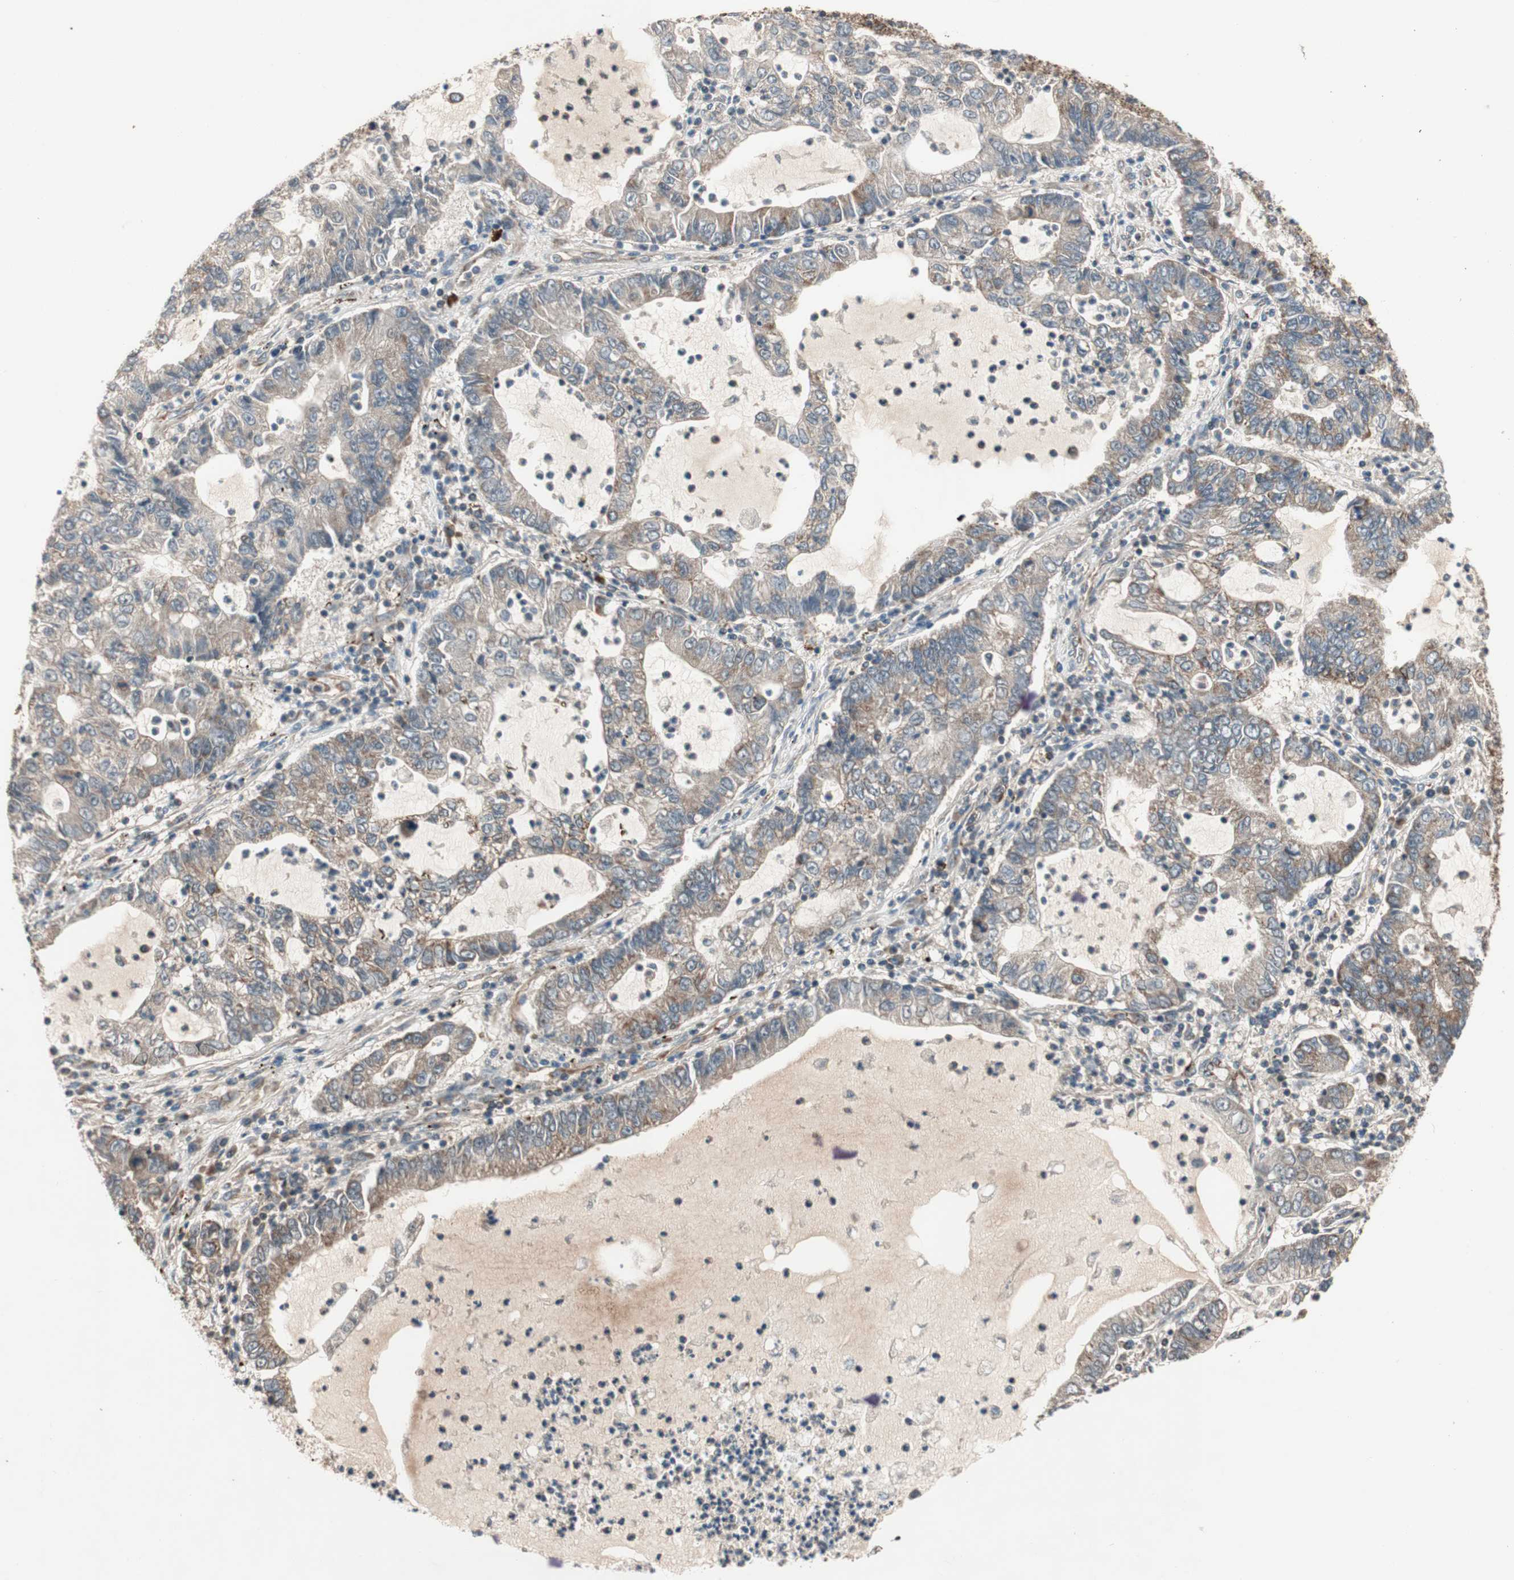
{"staining": {"intensity": "strong", "quantity": ">75%", "location": "cytoplasmic/membranous"}, "tissue": "lung cancer", "cell_type": "Tumor cells", "image_type": "cancer", "snomed": [{"axis": "morphology", "description": "Adenocarcinoma, NOS"}, {"axis": "topography", "description": "Lung"}], "caption": "IHC histopathology image of neoplastic tissue: human adenocarcinoma (lung) stained using IHC displays high levels of strong protein expression localized specifically in the cytoplasmic/membranous of tumor cells, appearing as a cytoplasmic/membranous brown color.", "gene": "AKAP1", "patient": {"sex": "female", "age": 51}}